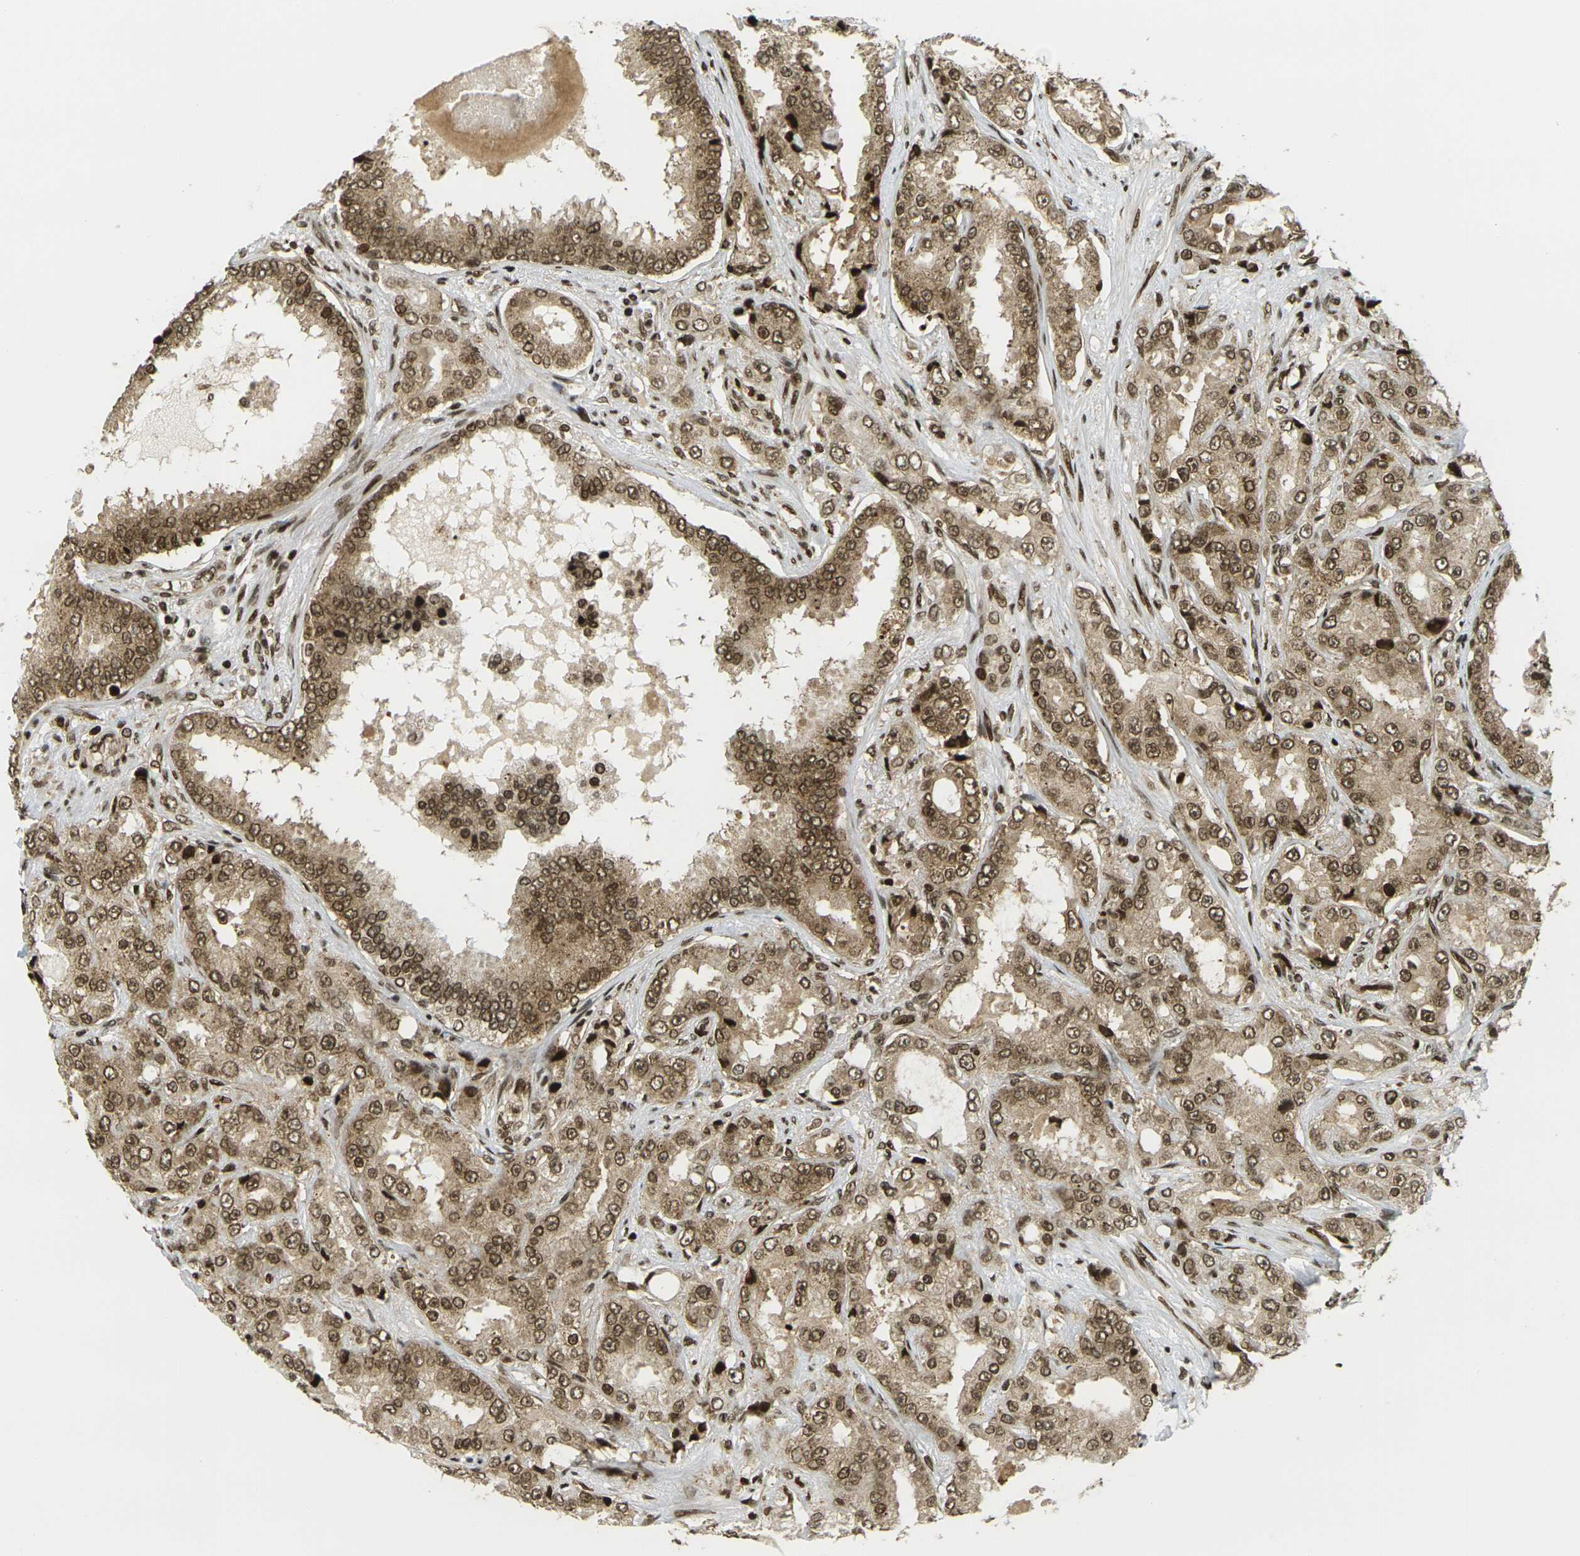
{"staining": {"intensity": "moderate", "quantity": ">75%", "location": "cytoplasmic/membranous,nuclear"}, "tissue": "prostate cancer", "cell_type": "Tumor cells", "image_type": "cancer", "snomed": [{"axis": "morphology", "description": "Adenocarcinoma, High grade"}, {"axis": "topography", "description": "Prostate"}], "caption": "Protein expression by IHC reveals moderate cytoplasmic/membranous and nuclear positivity in approximately >75% of tumor cells in prostate cancer (adenocarcinoma (high-grade)).", "gene": "RUVBL2", "patient": {"sex": "male", "age": 73}}